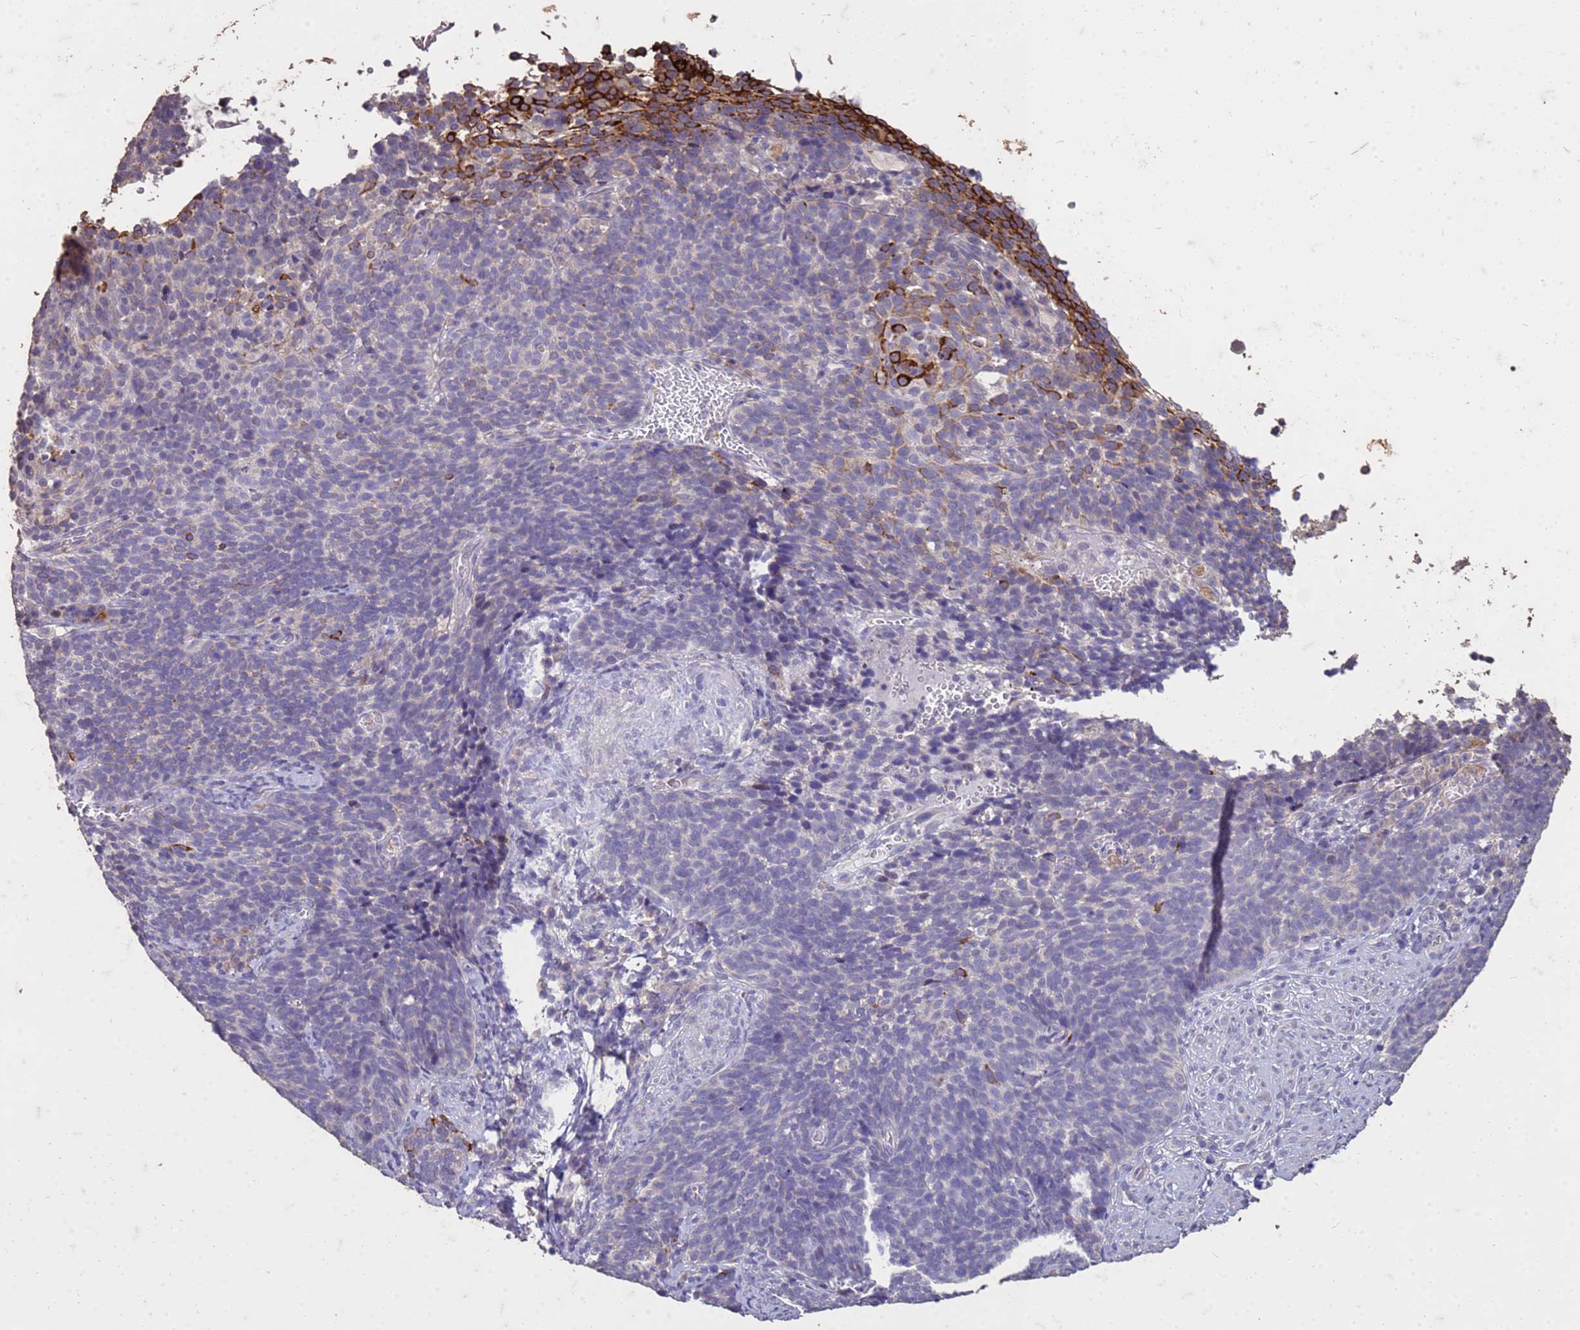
{"staining": {"intensity": "strong", "quantity": "<25%", "location": "cytoplasmic/membranous"}, "tissue": "cervical cancer", "cell_type": "Tumor cells", "image_type": "cancer", "snomed": [{"axis": "morphology", "description": "Normal tissue, NOS"}, {"axis": "morphology", "description": "Squamous cell carcinoma, NOS"}, {"axis": "topography", "description": "Cervix"}], "caption": "This photomicrograph shows immunohistochemistry staining of human cervical squamous cell carcinoma, with medium strong cytoplasmic/membranous staining in approximately <25% of tumor cells.", "gene": "FAM184B", "patient": {"sex": "female", "age": 39}}